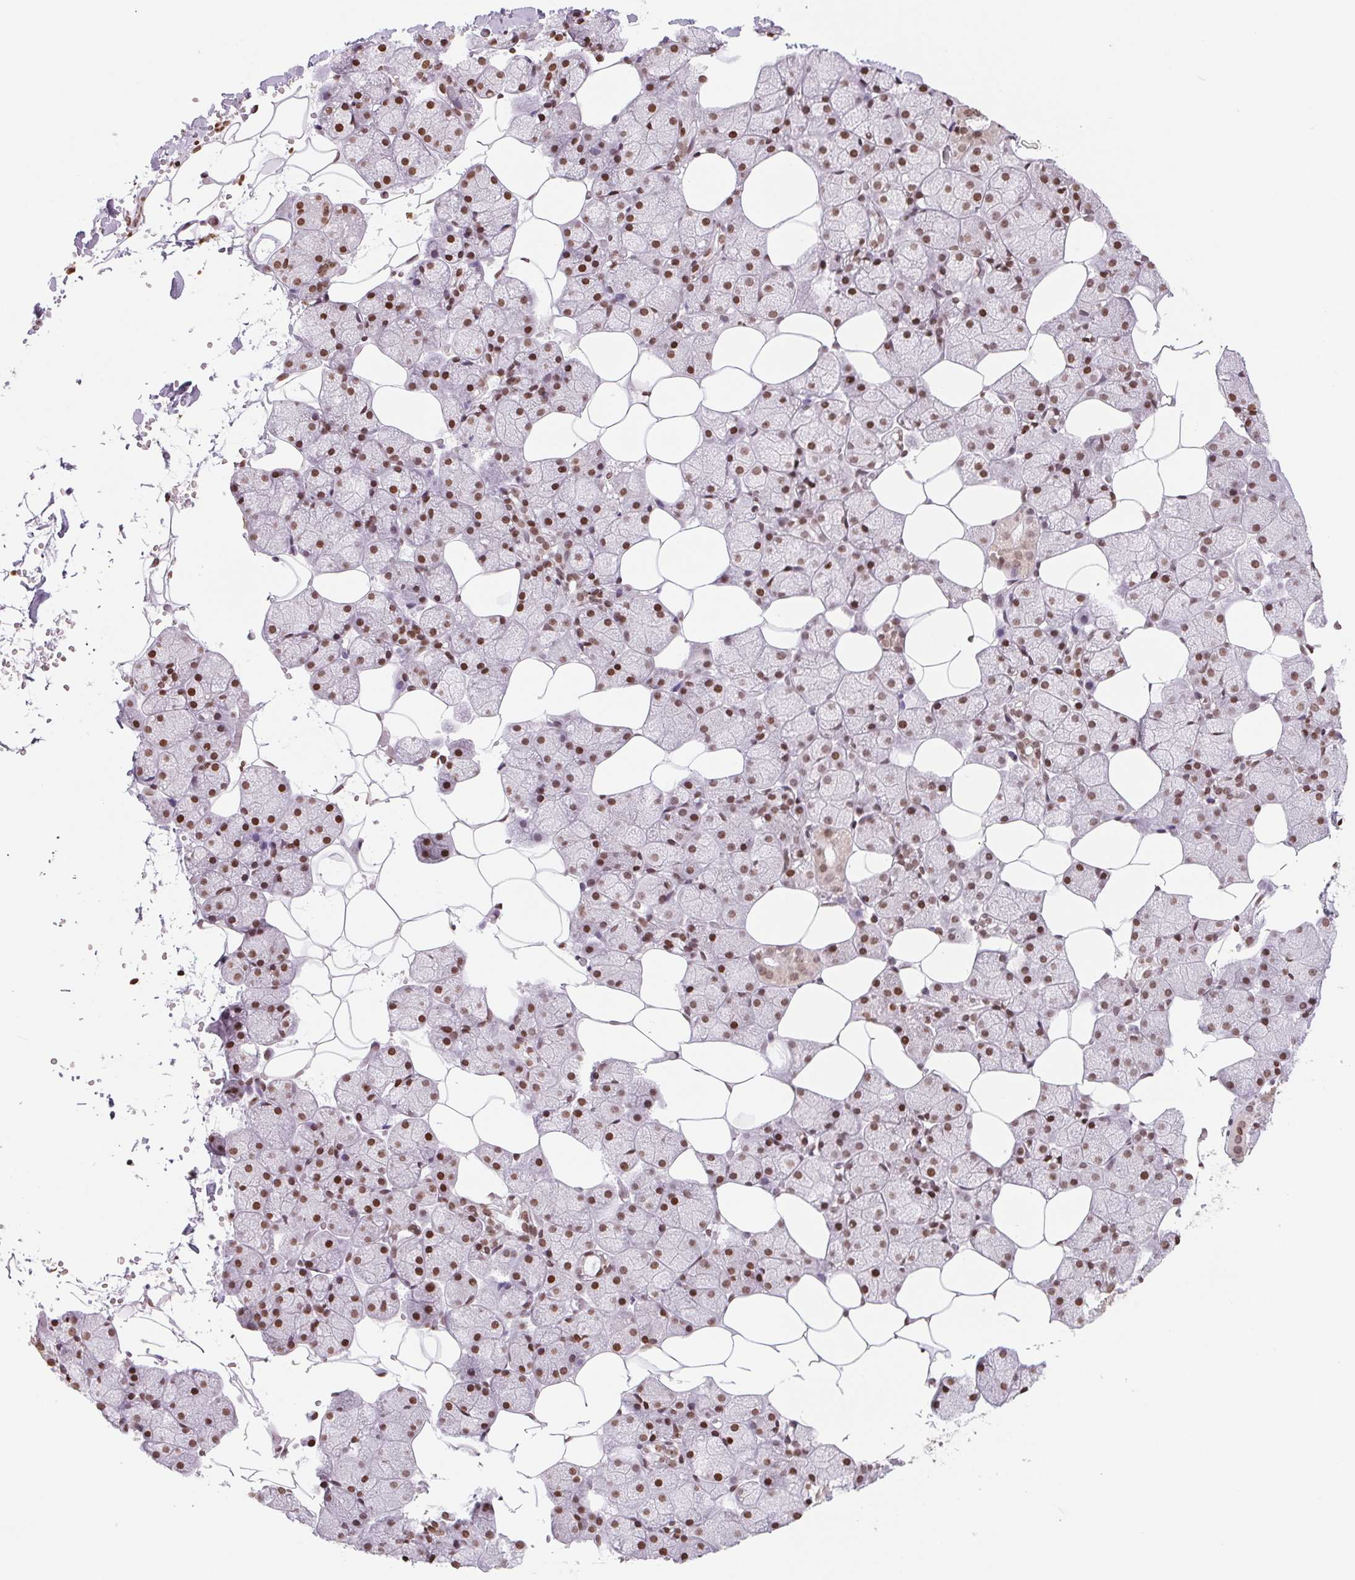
{"staining": {"intensity": "strong", "quantity": "25%-75%", "location": "nuclear"}, "tissue": "salivary gland", "cell_type": "Glandular cells", "image_type": "normal", "snomed": [{"axis": "morphology", "description": "Normal tissue, NOS"}, {"axis": "topography", "description": "Salivary gland"}], "caption": "Immunohistochemical staining of benign human salivary gland displays high levels of strong nuclear staining in approximately 25%-75% of glandular cells.", "gene": "SMIM12", "patient": {"sex": "male", "age": 38}}